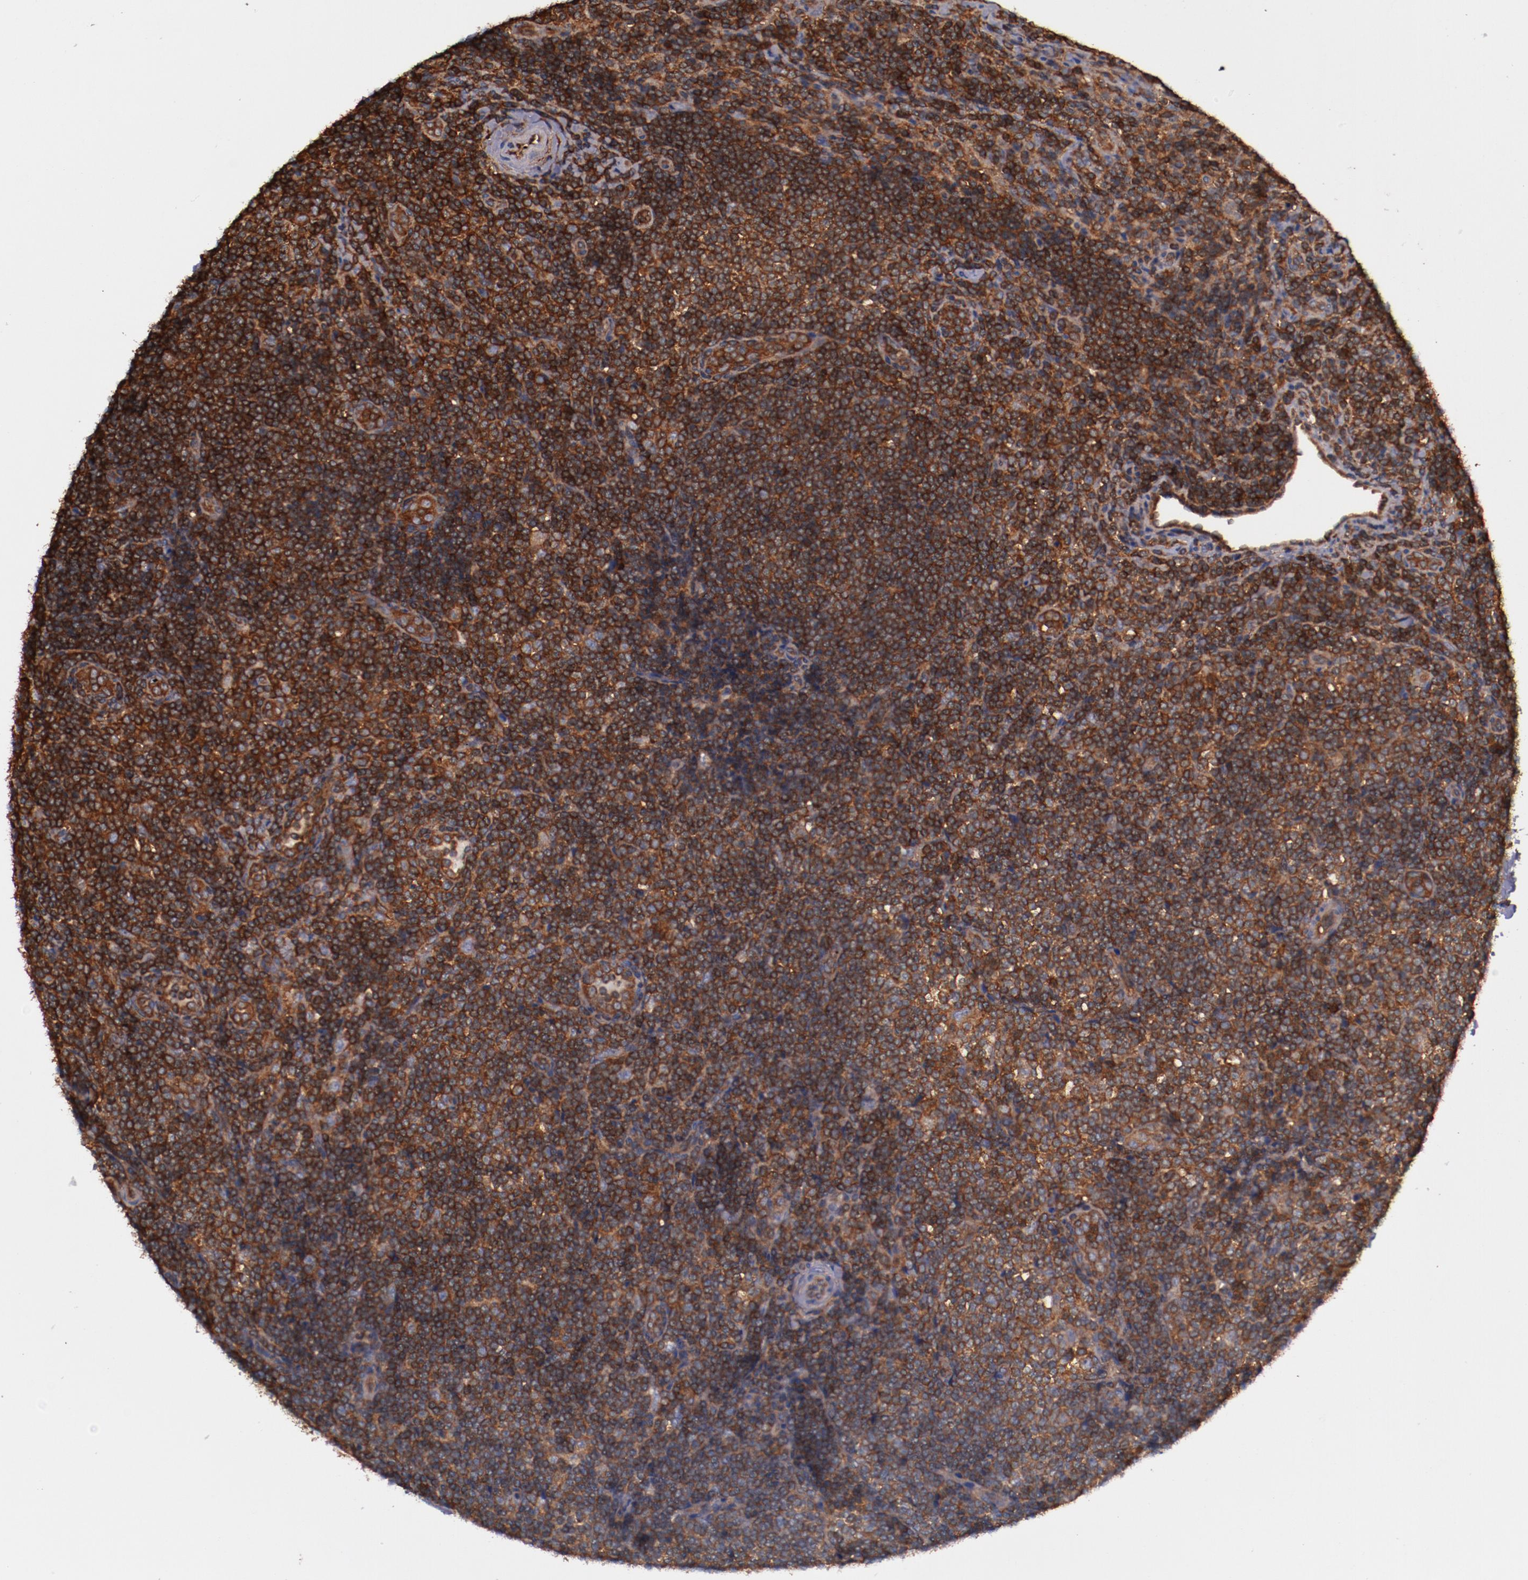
{"staining": {"intensity": "strong", "quantity": ">75%", "location": "cytoplasmic/membranous"}, "tissue": "lymphoma", "cell_type": "Tumor cells", "image_type": "cancer", "snomed": [{"axis": "morphology", "description": "Malignant lymphoma, non-Hodgkin's type, Low grade"}, {"axis": "topography", "description": "Lymph node"}], "caption": "The immunohistochemical stain shows strong cytoplasmic/membranous expression in tumor cells of lymphoma tissue. (DAB (3,3'-diaminobenzidine) IHC, brown staining for protein, blue staining for nuclei).", "gene": "TMOD3", "patient": {"sex": "female", "age": 76}}